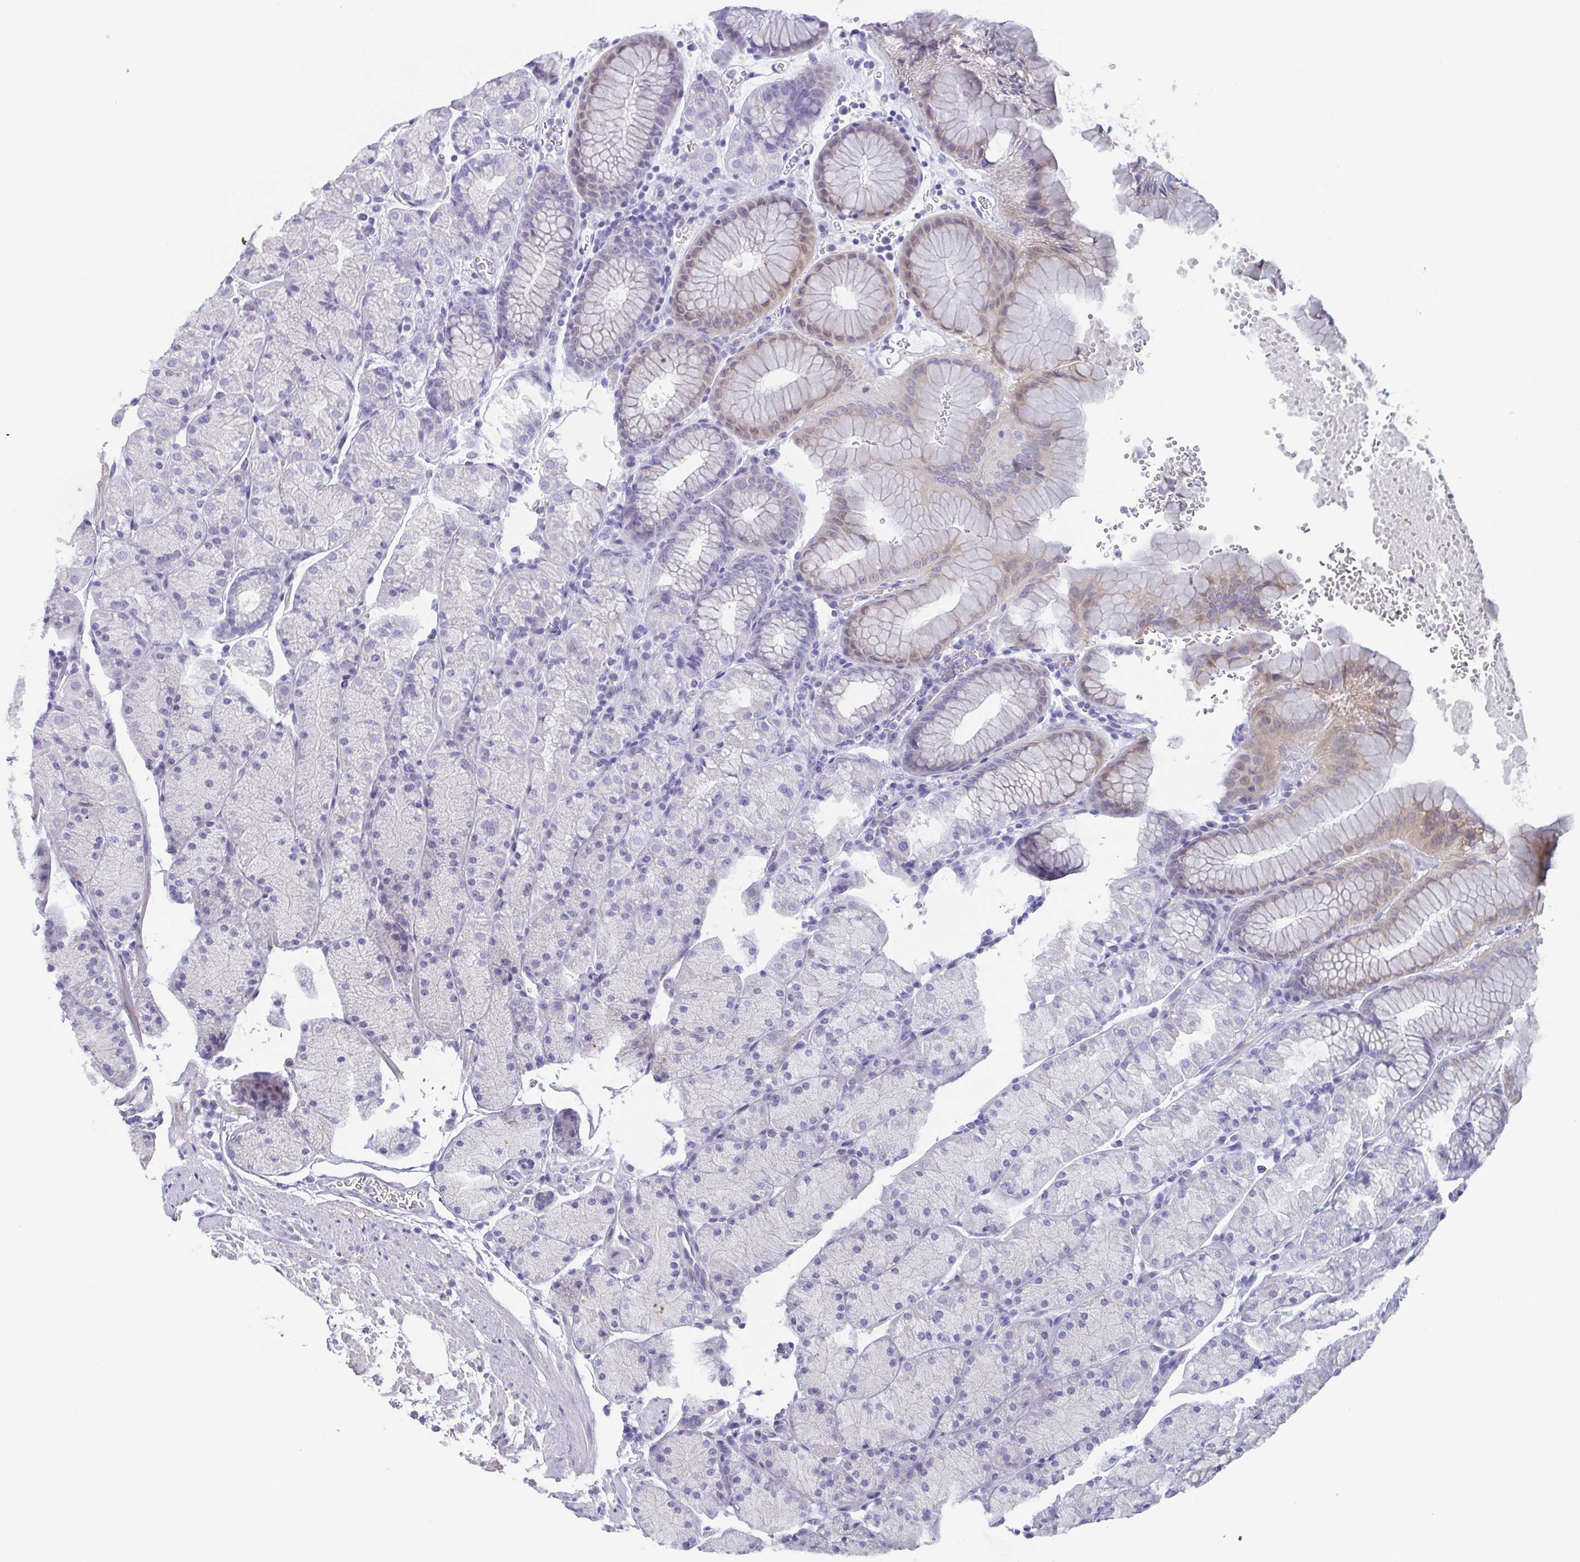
{"staining": {"intensity": "weak", "quantity": "<25%", "location": "cytoplasmic/membranous"}, "tissue": "stomach", "cell_type": "Glandular cells", "image_type": "normal", "snomed": [{"axis": "morphology", "description": "Normal tissue, NOS"}, {"axis": "topography", "description": "Stomach, upper"}, {"axis": "topography", "description": "Stomach"}], "caption": "This is an IHC image of normal stomach. There is no staining in glandular cells.", "gene": "TAGLN3", "patient": {"sex": "male", "age": 76}}